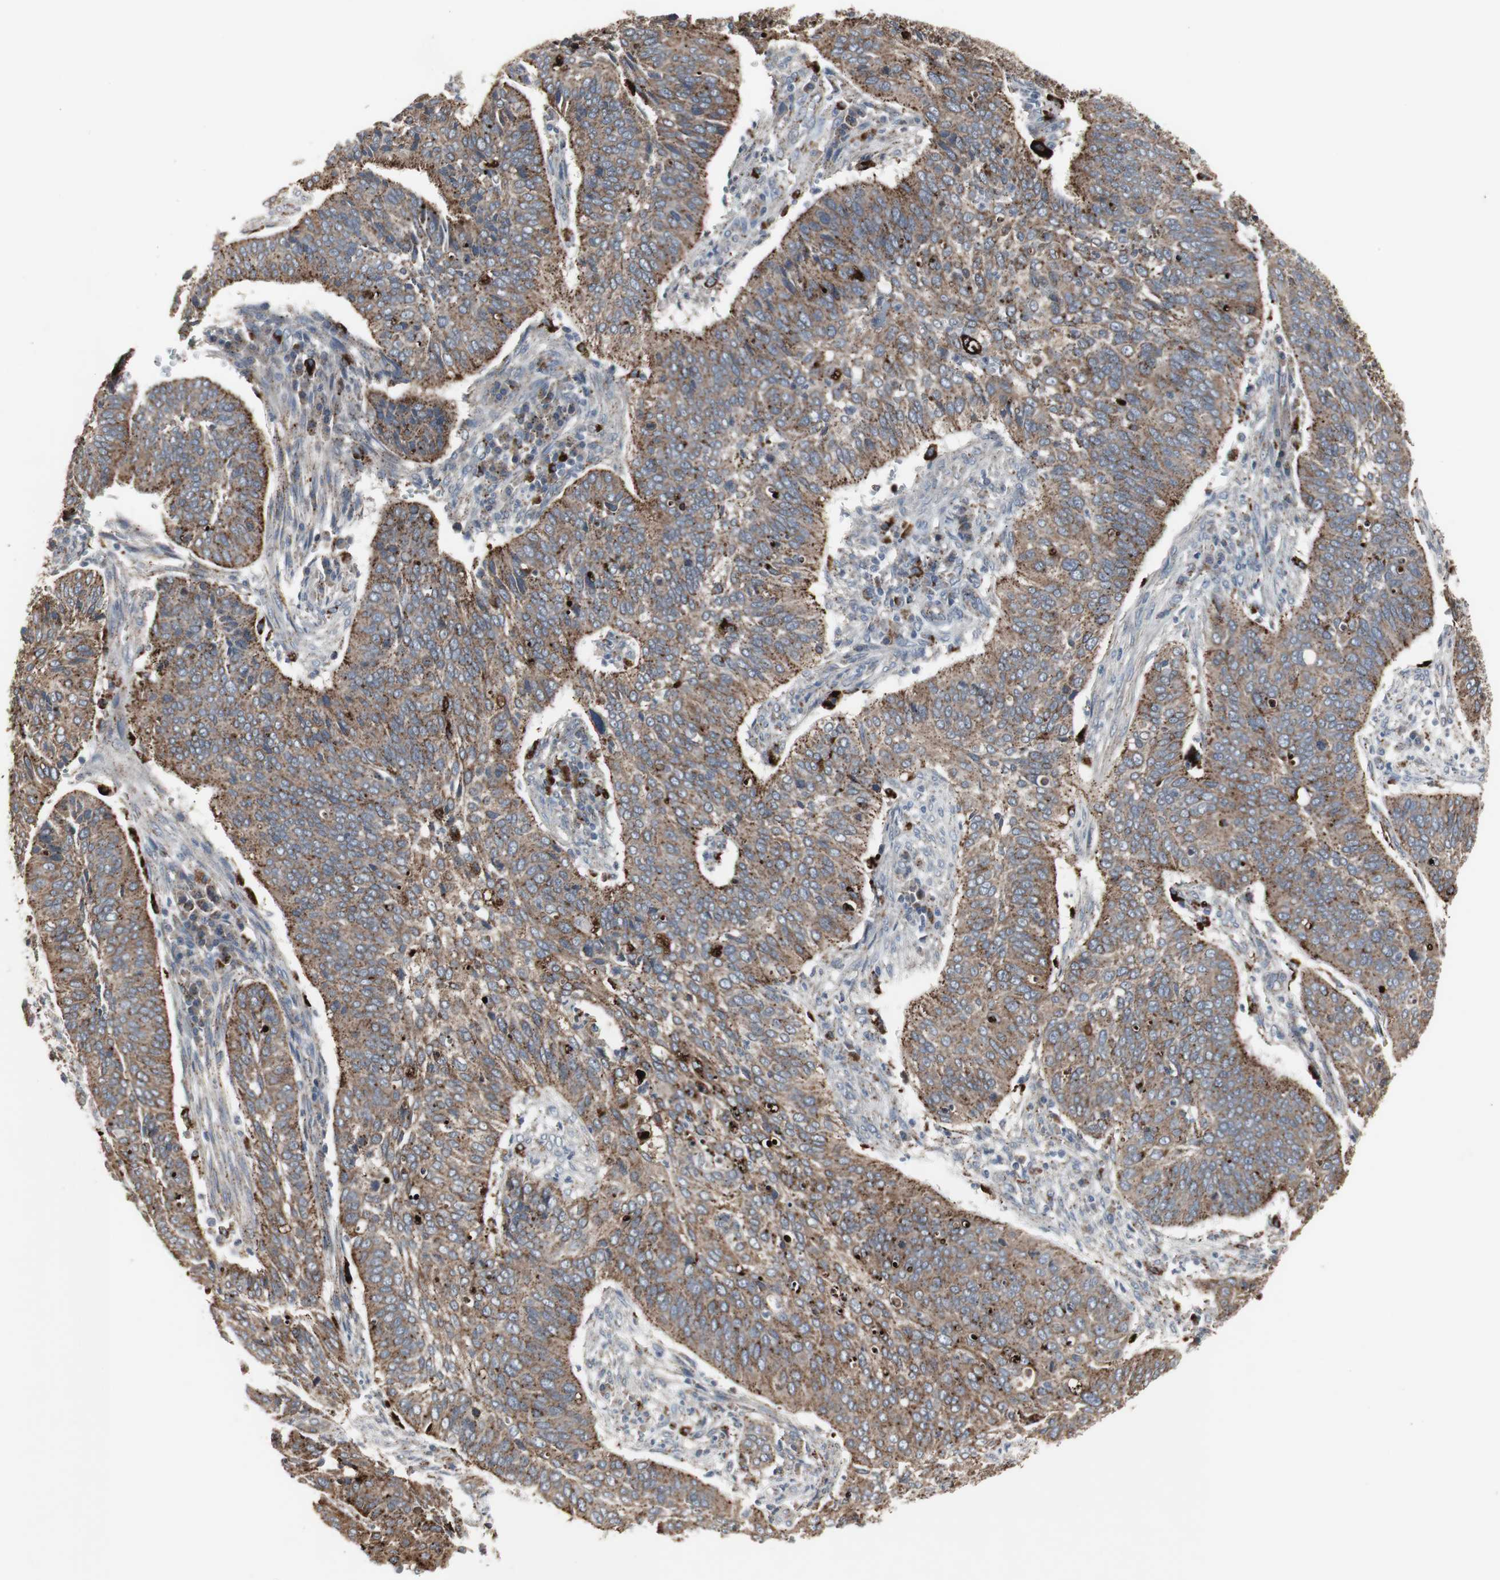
{"staining": {"intensity": "strong", "quantity": ">75%", "location": "cytoplasmic/membranous"}, "tissue": "cervical cancer", "cell_type": "Tumor cells", "image_type": "cancer", "snomed": [{"axis": "morphology", "description": "Squamous cell carcinoma, NOS"}, {"axis": "topography", "description": "Cervix"}], "caption": "Immunohistochemical staining of human cervical cancer (squamous cell carcinoma) shows strong cytoplasmic/membranous protein expression in about >75% of tumor cells.", "gene": "GBA1", "patient": {"sex": "female", "age": 39}}